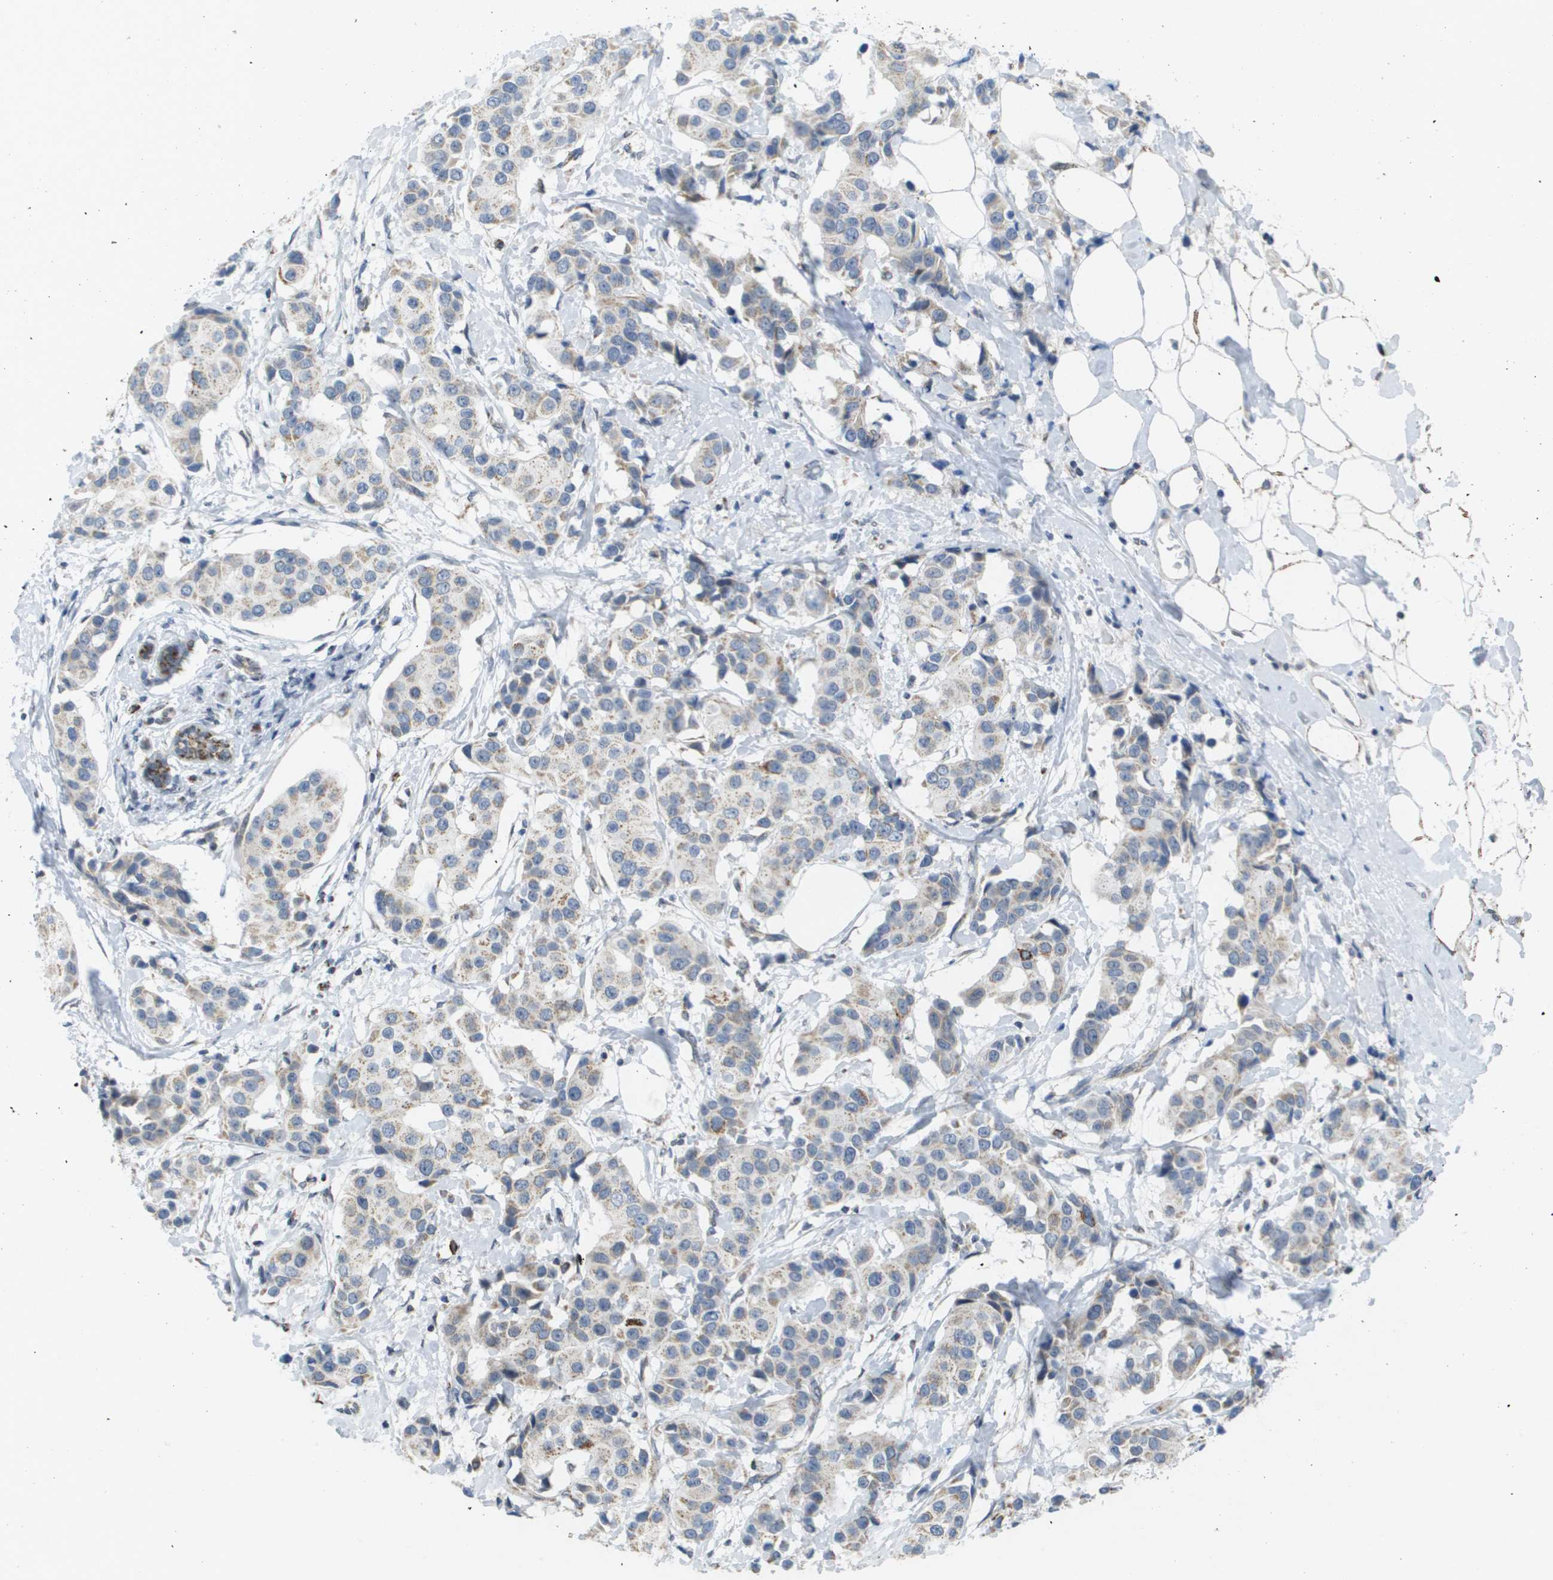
{"staining": {"intensity": "moderate", "quantity": "<25%", "location": "cytoplasmic/membranous"}, "tissue": "breast cancer", "cell_type": "Tumor cells", "image_type": "cancer", "snomed": [{"axis": "morphology", "description": "Normal tissue, NOS"}, {"axis": "morphology", "description": "Duct carcinoma"}, {"axis": "topography", "description": "Breast"}], "caption": "Immunohistochemical staining of human breast cancer (intraductal carcinoma) exhibits low levels of moderate cytoplasmic/membranous protein positivity in approximately <25% of tumor cells. Nuclei are stained in blue.", "gene": "TMEM223", "patient": {"sex": "female", "age": 39}}